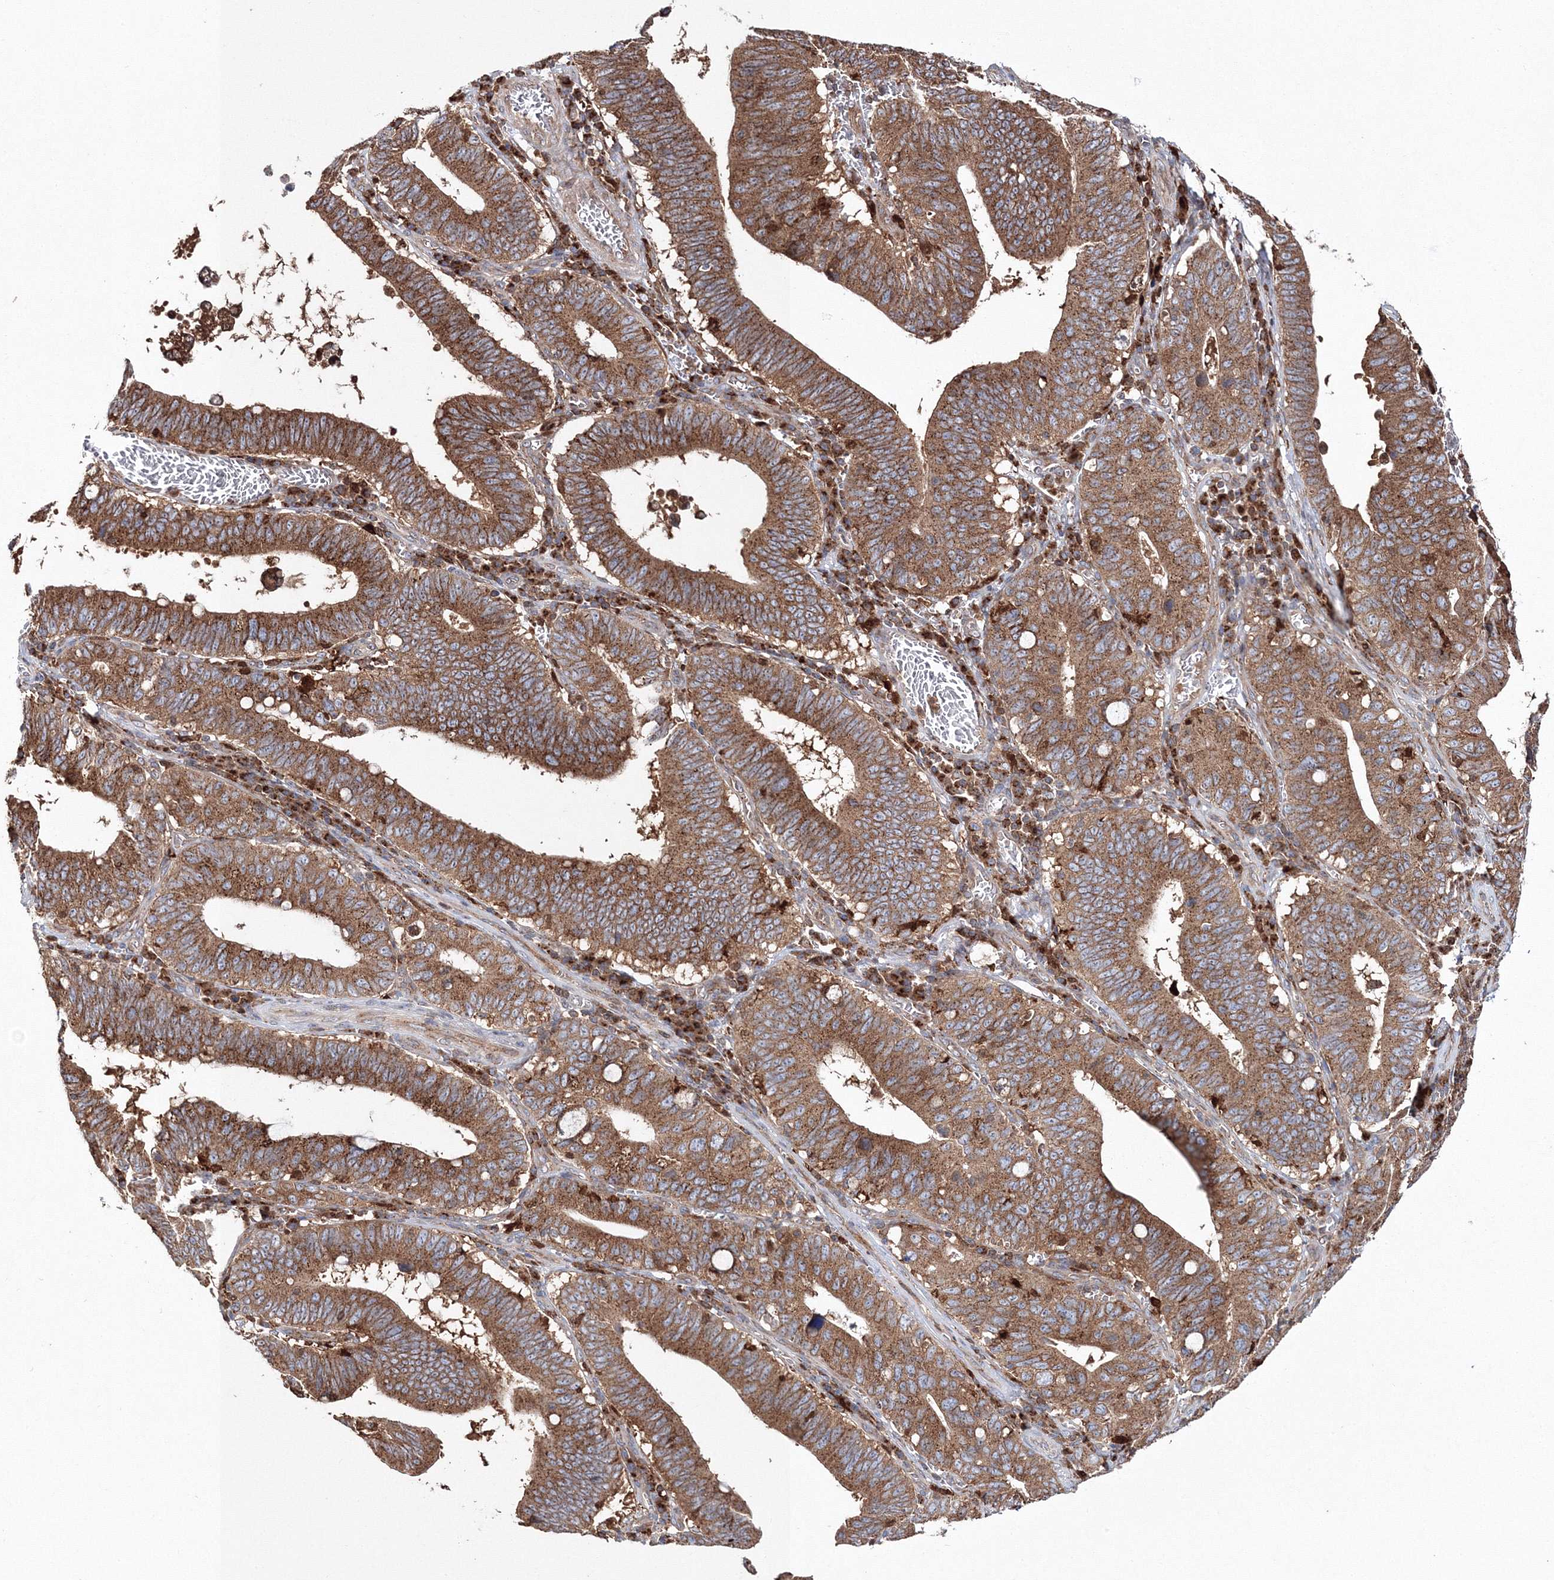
{"staining": {"intensity": "moderate", "quantity": ">75%", "location": "cytoplasmic/membranous"}, "tissue": "stomach cancer", "cell_type": "Tumor cells", "image_type": "cancer", "snomed": [{"axis": "morphology", "description": "Adenocarcinoma, NOS"}, {"axis": "topography", "description": "Stomach"}, {"axis": "topography", "description": "Gastric cardia"}], "caption": "A photomicrograph showing moderate cytoplasmic/membranous positivity in approximately >75% of tumor cells in stomach cancer, as visualized by brown immunohistochemical staining.", "gene": "ARCN1", "patient": {"sex": "male", "age": 59}}